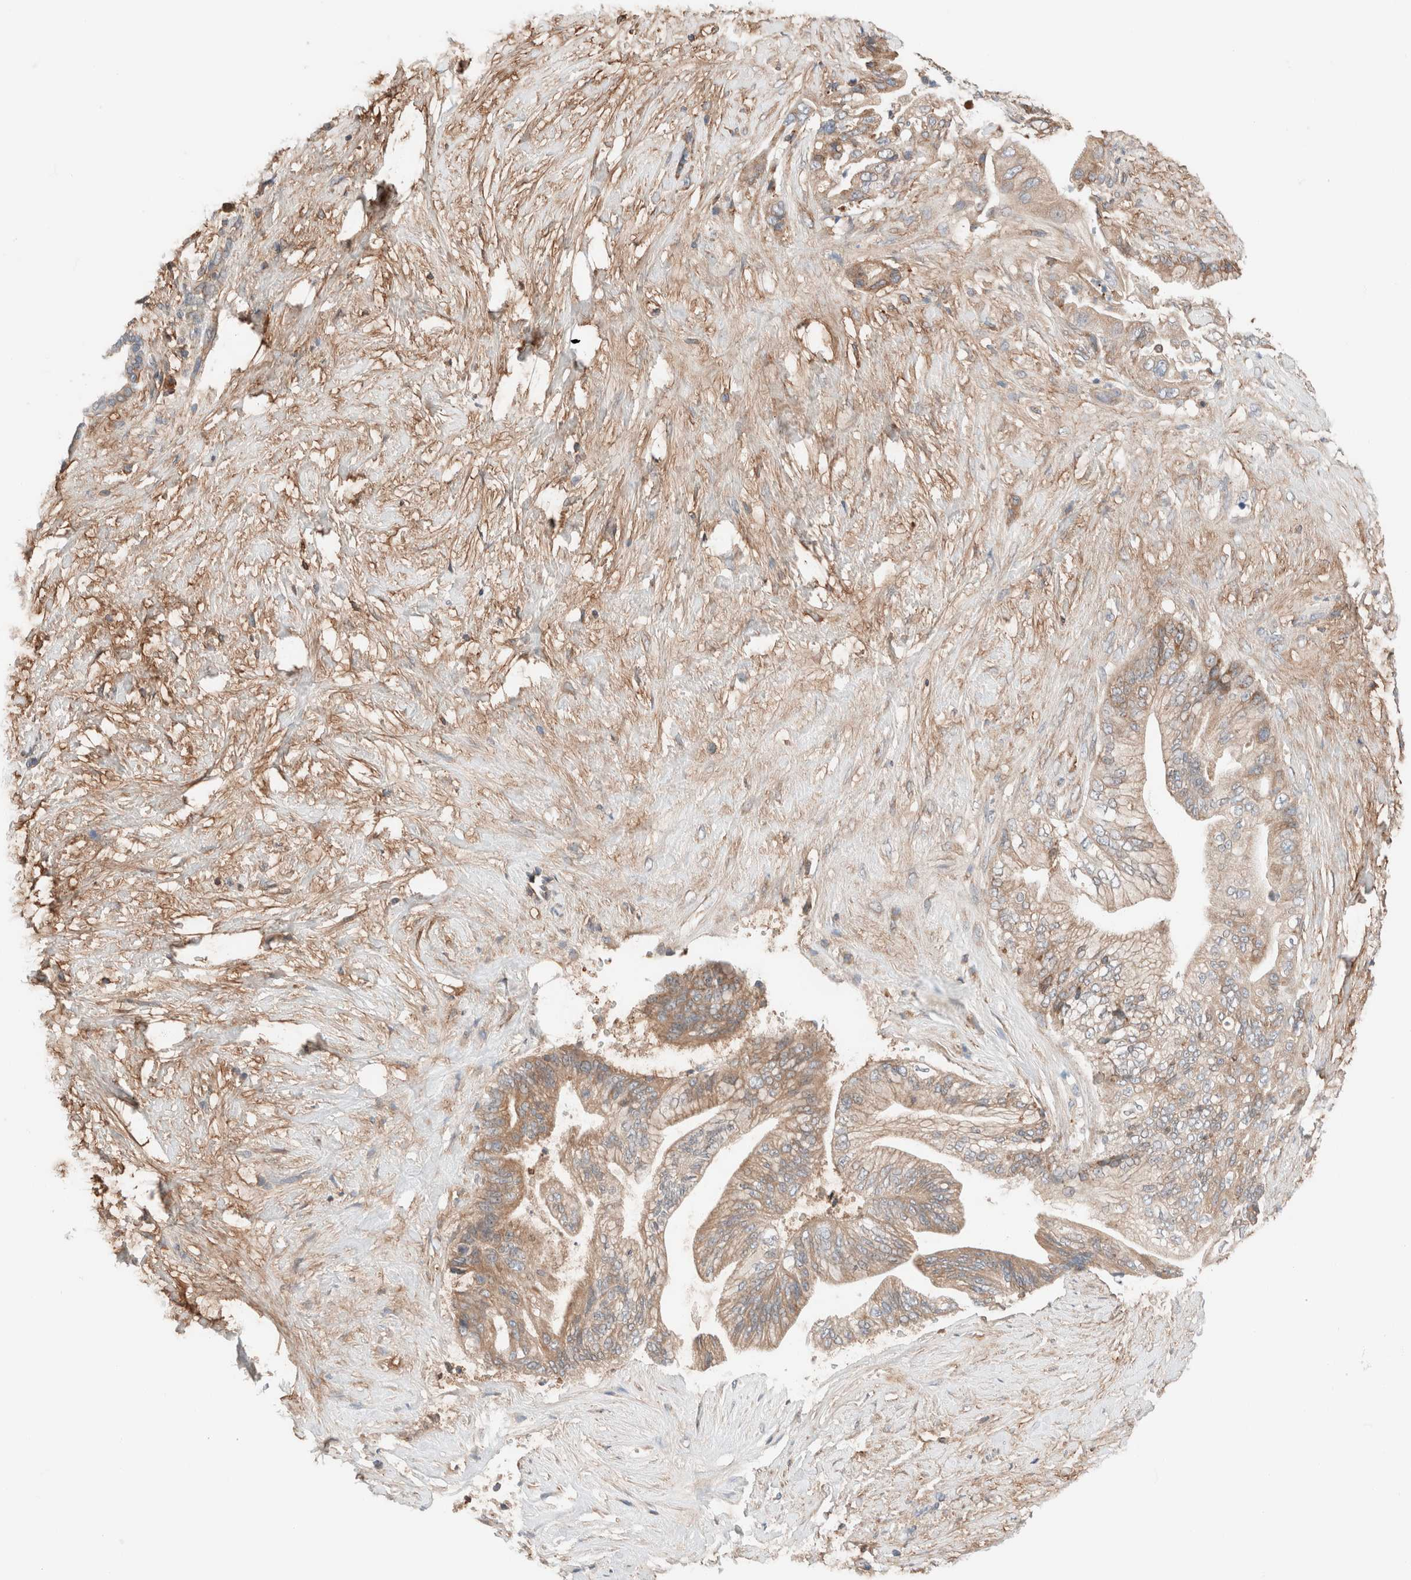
{"staining": {"intensity": "weak", "quantity": ">75%", "location": "cytoplasmic/membranous"}, "tissue": "pancreatic cancer", "cell_type": "Tumor cells", "image_type": "cancer", "snomed": [{"axis": "morphology", "description": "Adenocarcinoma, NOS"}, {"axis": "topography", "description": "Pancreas"}], "caption": "An IHC histopathology image of neoplastic tissue is shown. Protein staining in brown shows weak cytoplasmic/membranous positivity in pancreatic cancer within tumor cells. Using DAB (brown) and hematoxylin (blue) stains, captured at high magnification using brightfield microscopy.", "gene": "PCM1", "patient": {"sex": "male", "age": 59}}